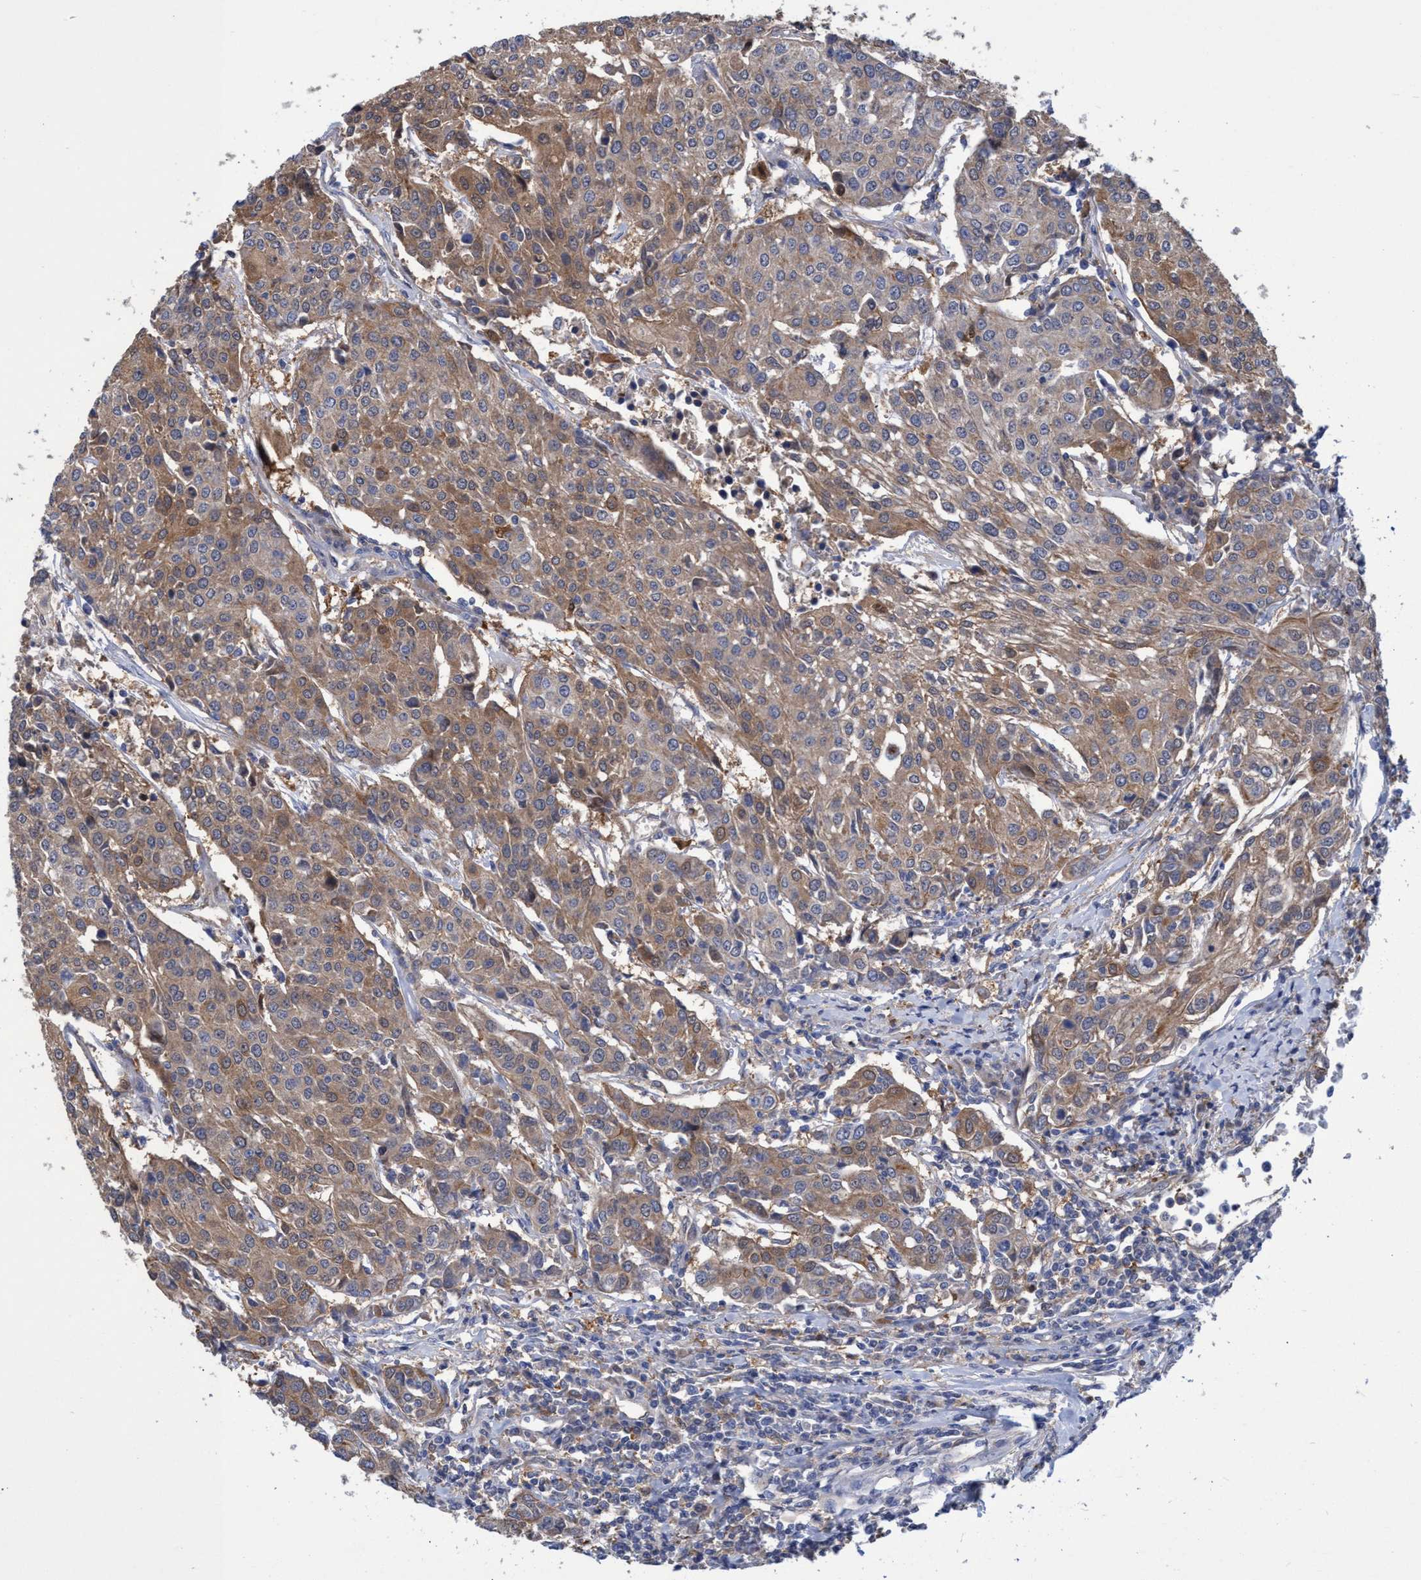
{"staining": {"intensity": "moderate", "quantity": ">75%", "location": "cytoplasmic/membranous"}, "tissue": "urothelial cancer", "cell_type": "Tumor cells", "image_type": "cancer", "snomed": [{"axis": "morphology", "description": "Urothelial carcinoma, High grade"}, {"axis": "topography", "description": "Urinary bladder"}], "caption": "DAB immunohistochemical staining of urothelial cancer displays moderate cytoplasmic/membranous protein positivity in approximately >75% of tumor cells. The protein is stained brown, and the nuclei are stained in blue (DAB (3,3'-diaminobenzidine) IHC with brightfield microscopy, high magnification).", "gene": "PNPO", "patient": {"sex": "female", "age": 85}}